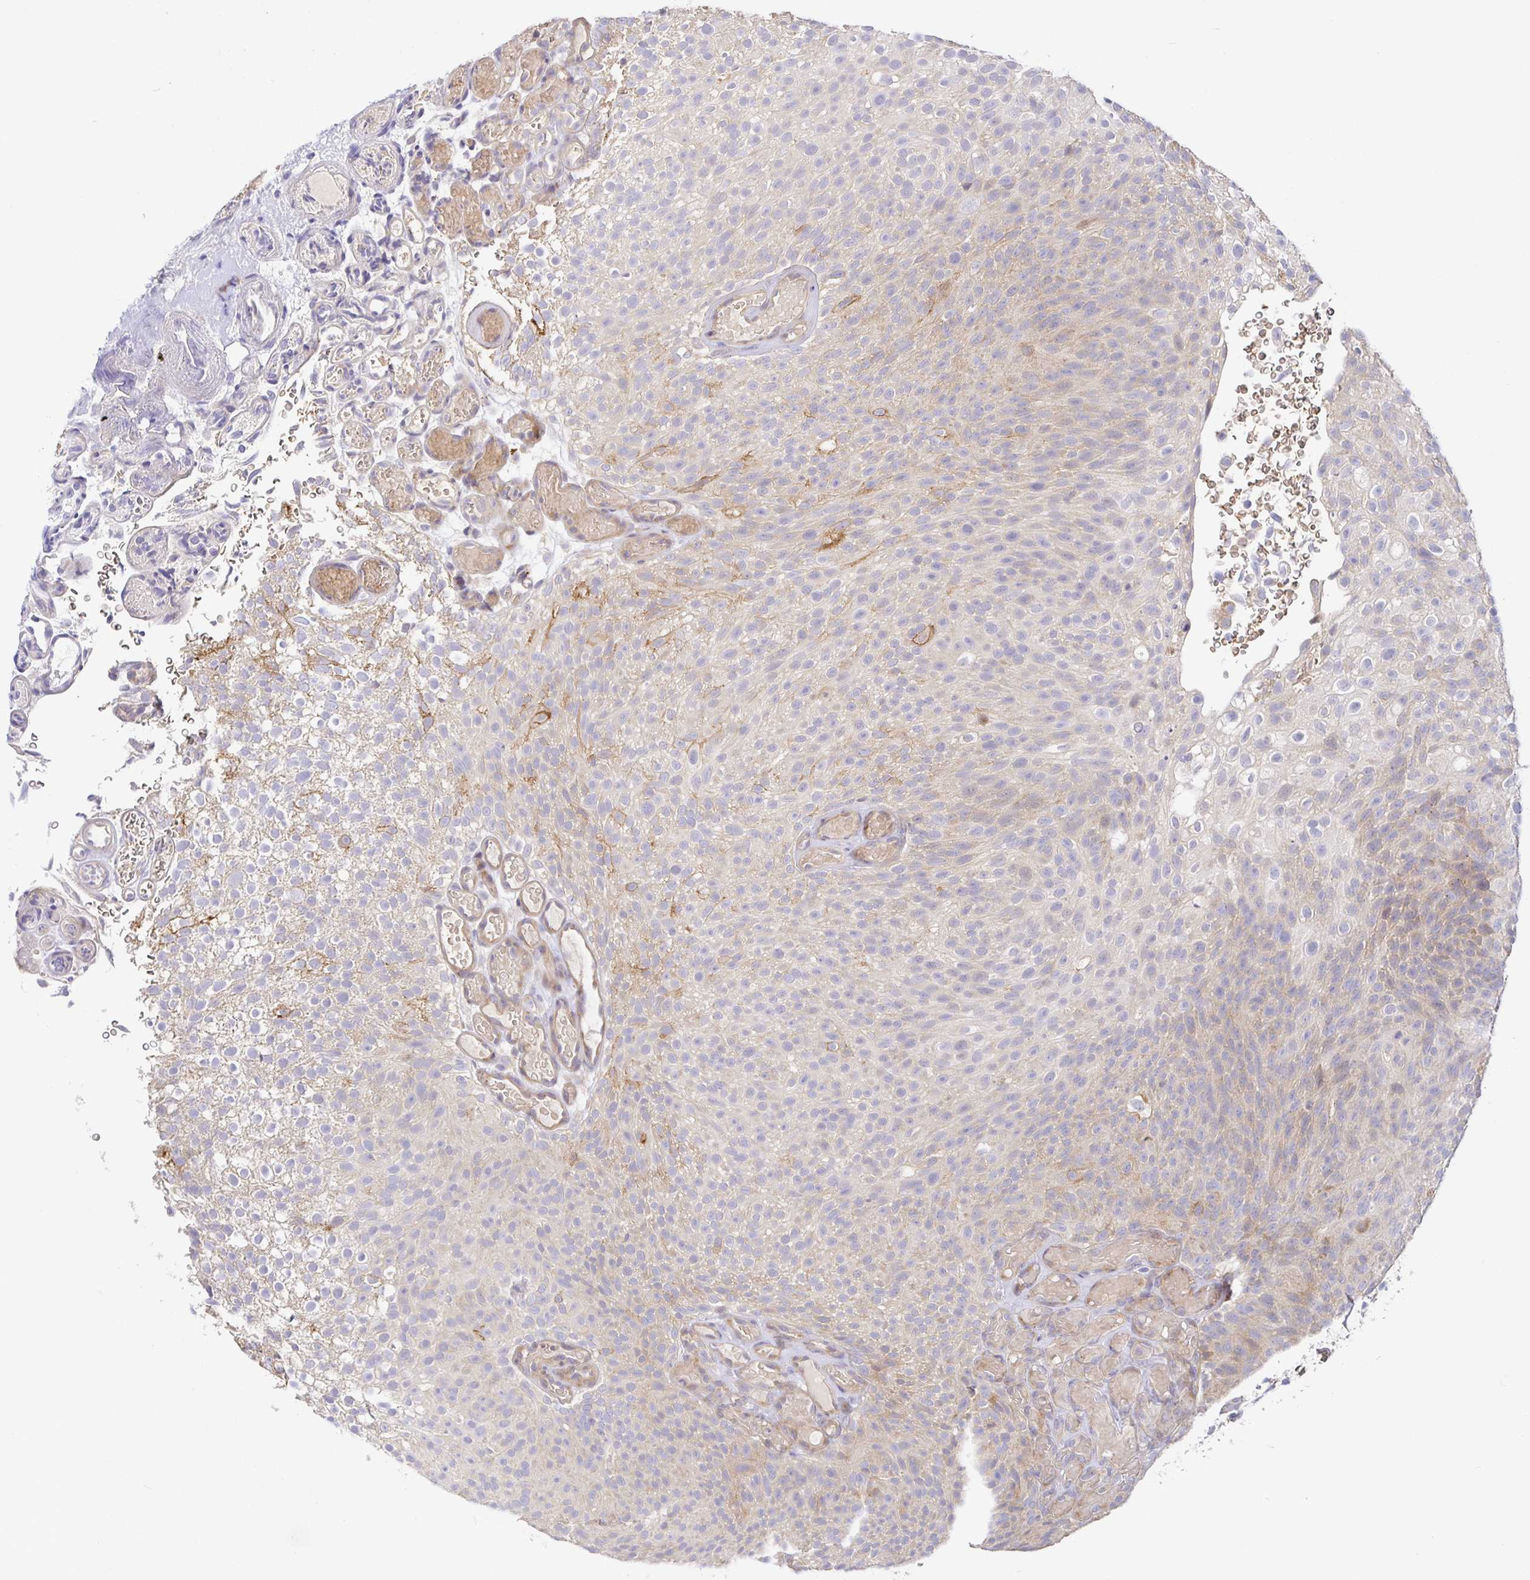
{"staining": {"intensity": "weak", "quantity": "<25%", "location": "cytoplasmic/membranous"}, "tissue": "urothelial cancer", "cell_type": "Tumor cells", "image_type": "cancer", "snomed": [{"axis": "morphology", "description": "Urothelial carcinoma, Low grade"}, {"axis": "topography", "description": "Urinary bladder"}], "caption": "High power microscopy micrograph of an IHC histopathology image of urothelial cancer, revealing no significant staining in tumor cells.", "gene": "ZDHHC11", "patient": {"sex": "male", "age": 78}}